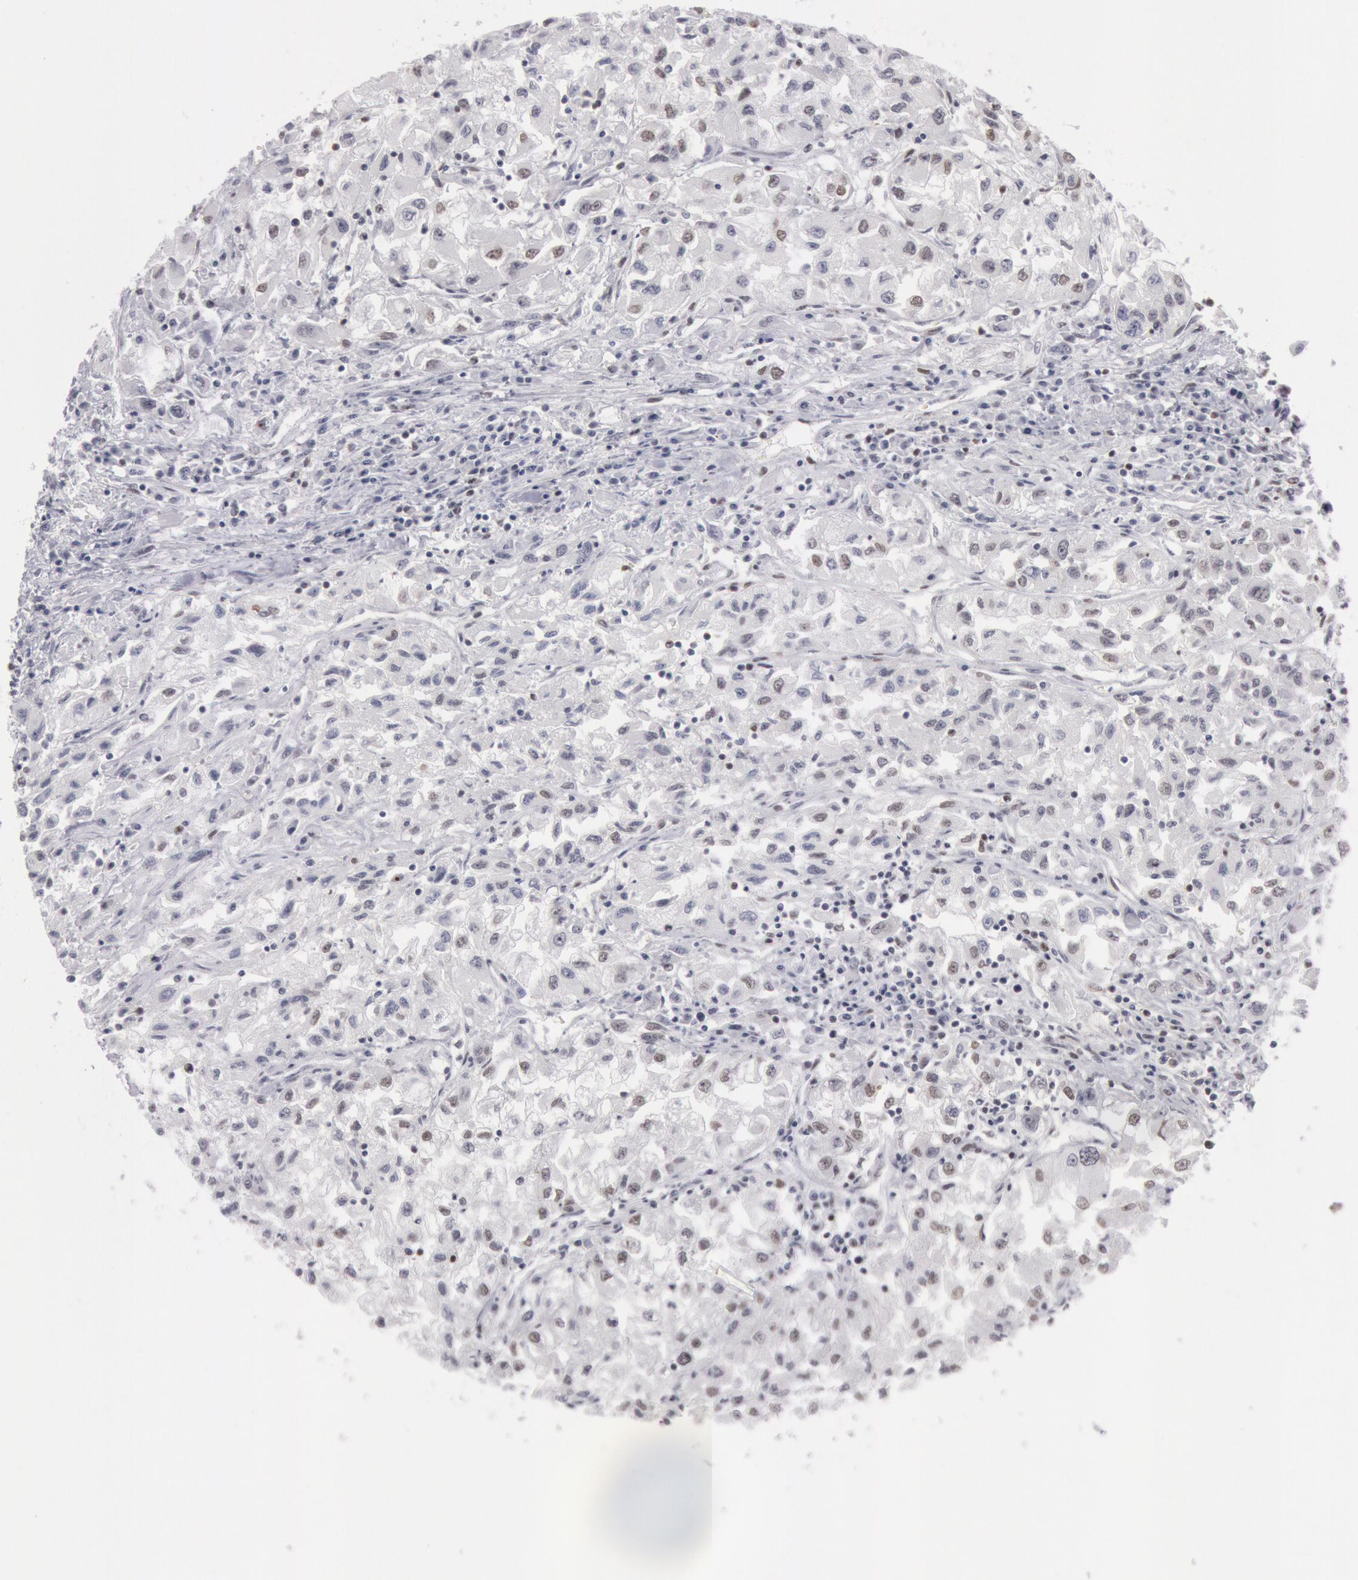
{"staining": {"intensity": "weak", "quantity": "25%-75%", "location": "nuclear"}, "tissue": "renal cancer", "cell_type": "Tumor cells", "image_type": "cancer", "snomed": [{"axis": "morphology", "description": "Adenocarcinoma, NOS"}, {"axis": "topography", "description": "Kidney"}], "caption": "Brown immunohistochemical staining in renal adenocarcinoma reveals weak nuclear expression in approximately 25%-75% of tumor cells.", "gene": "ESS2", "patient": {"sex": "male", "age": 59}}